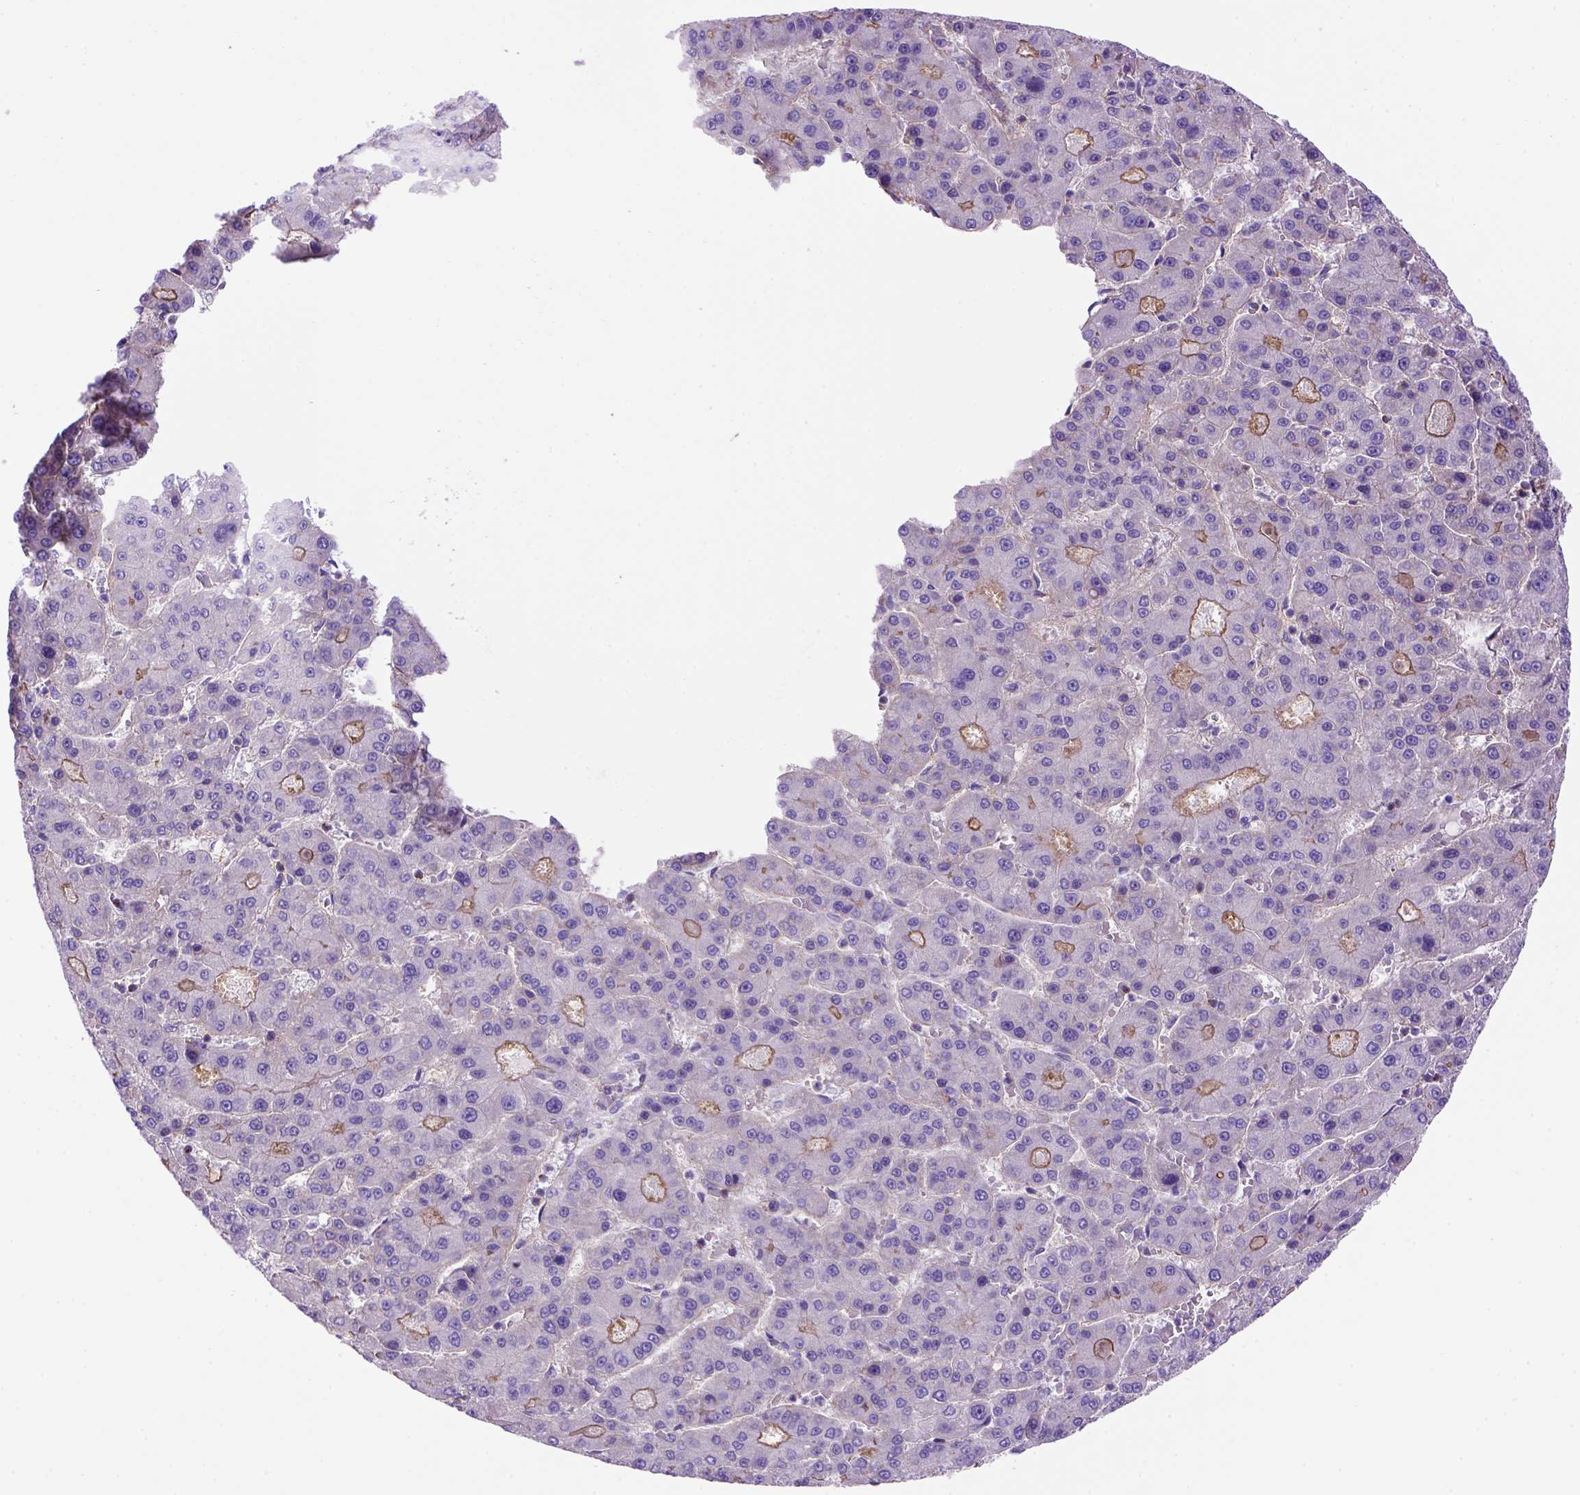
{"staining": {"intensity": "moderate", "quantity": "<25%", "location": "cytoplasmic/membranous"}, "tissue": "liver cancer", "cell_type": "Tumor cells", "image_type": "cancer", "snomed": [{"axis": "morphology", "description": "Carcinoma, Hepatocellular, NOS"}, {"axis": "topography", "description": "Liver"}], "caption": "An immunohistochemistry histopathology image of neoplastic tissue is shown. Protein staining in brown highlights moderate cytoplasmic/membranous positivity in hepatocellular carcinoma (liver) within tumor cells.", "gene": "PEX12", "patient": {"sex": "male", "age": 70}}